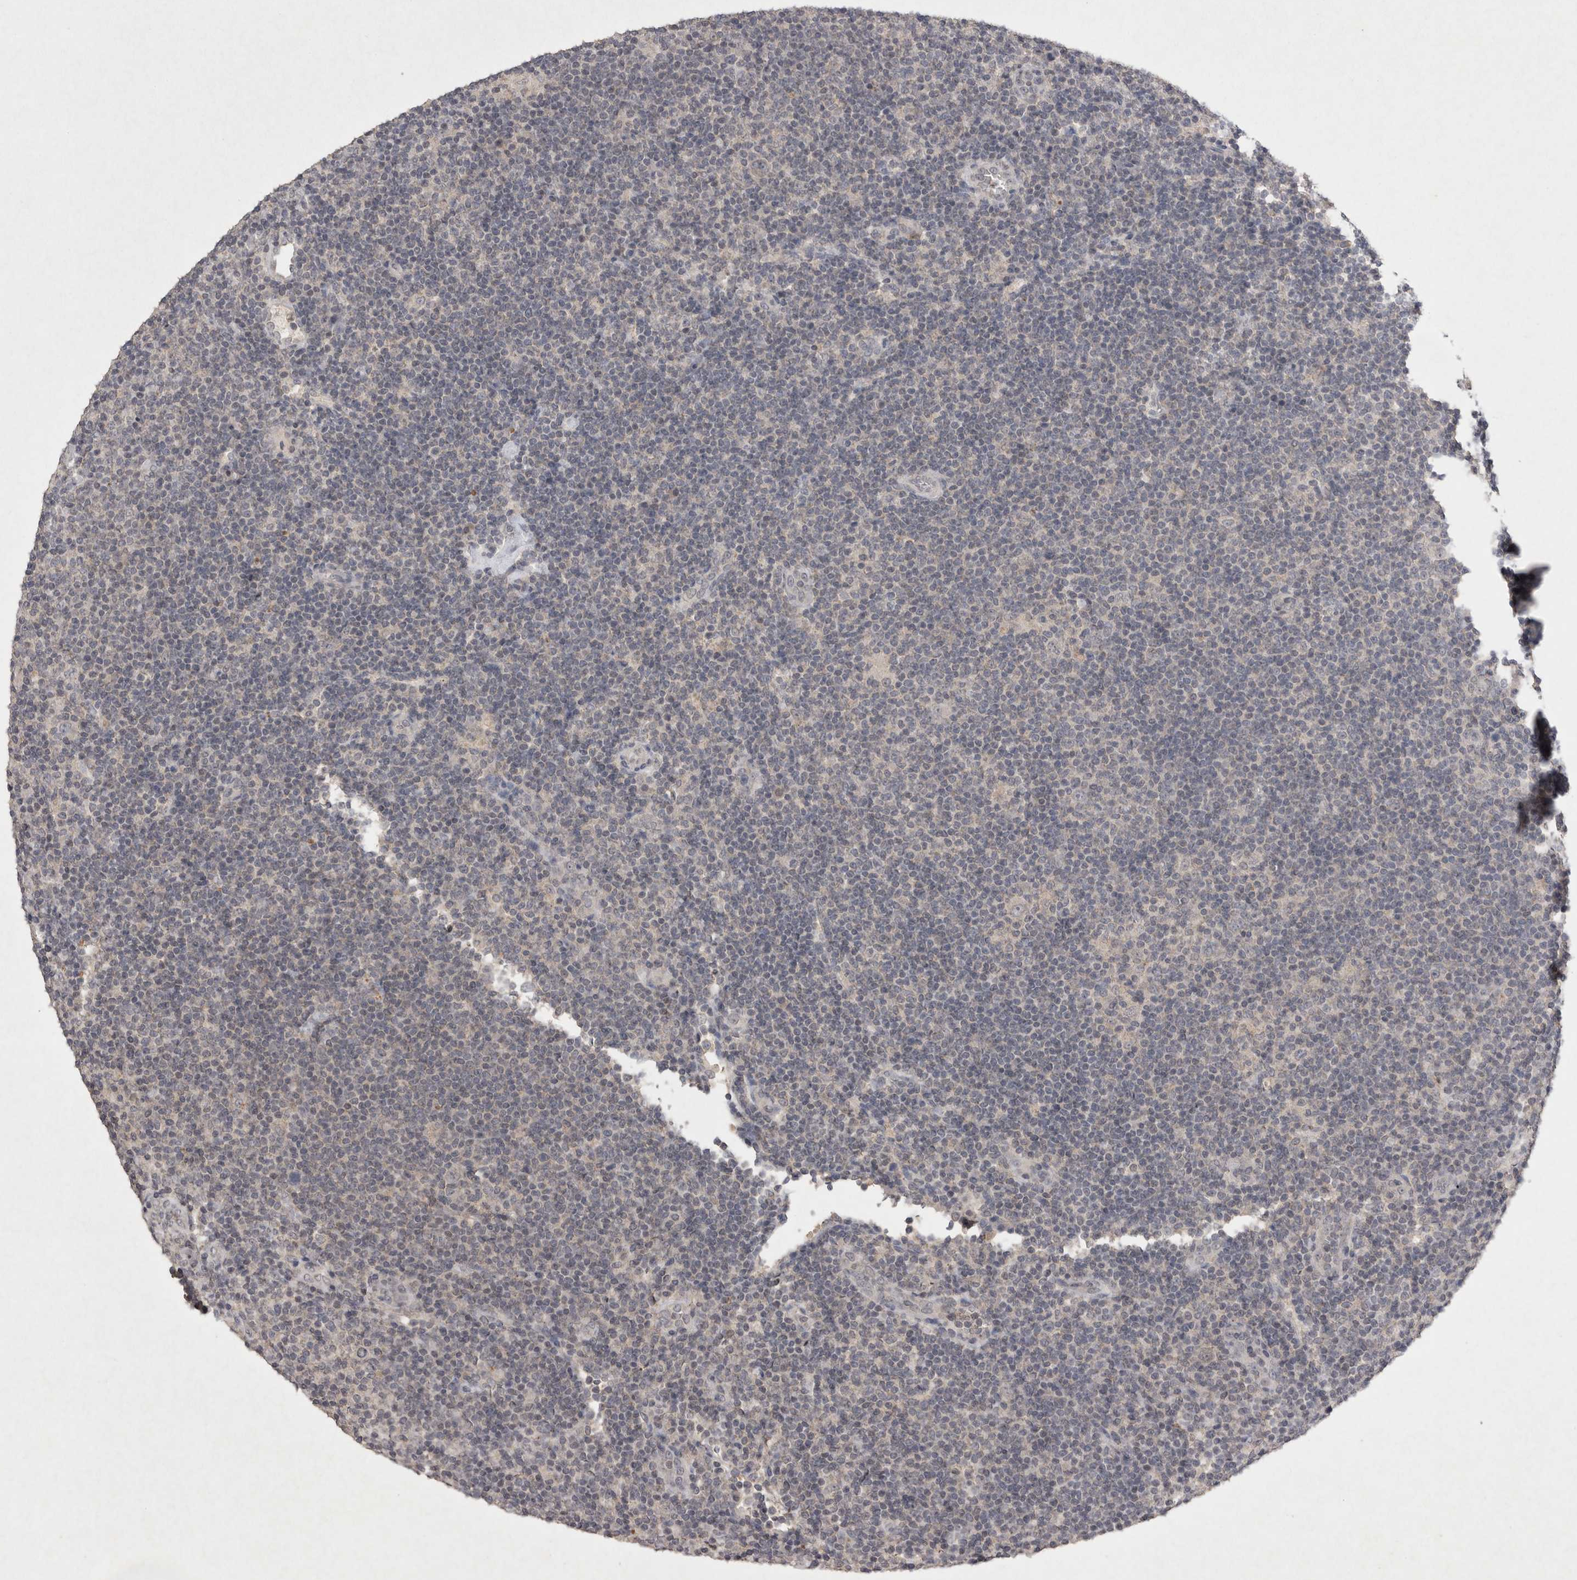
{"staining": {"intensity": "negative", "quantity": "none", "location": "none"}, "tissue": "lymphoma", "cell_type": "Tumor cells", "image_type": "cancer", "snomed": [{"axis": "morphology", "description": "Hodgkin's disease, NOS"}, {"axis": "topography", "description": "Lymph node"}], "caption": "Human Hodgkin's disease stained for a protein using IHC reveals no expression in tumor cells.", "gene": "APLNR", "patient": {"sex": "female", "age": 57}}